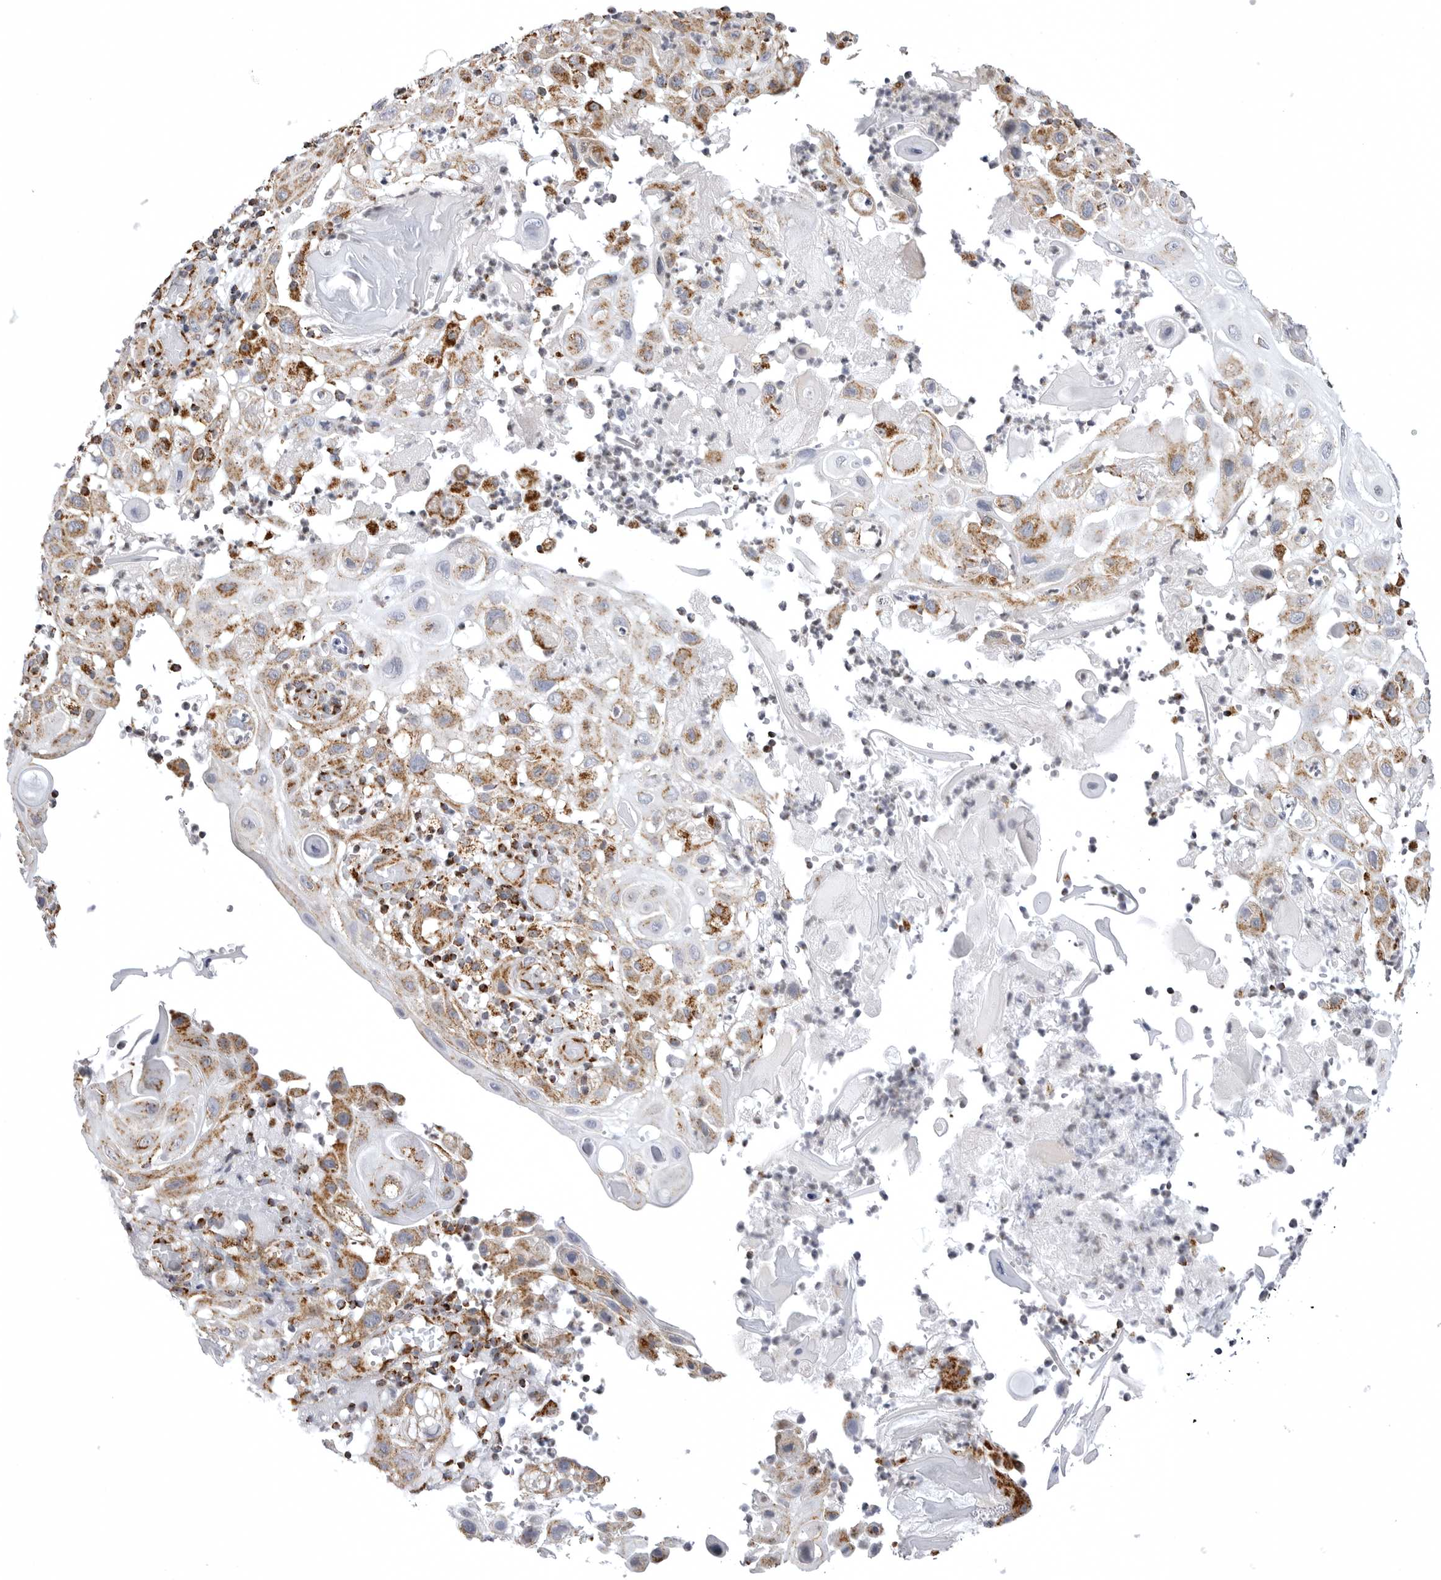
{"staining": {"intensity": "moderate", "quantity": ">75%", "location": "cytoplasmic/membranous"}, "tissue": "skin cancer", "cell_type": "Tumor cells", "image_type": "cancer", "snomed": [{"axis": "morphology", "description": "Normal tissue, NOS"}, {"axis": "morphology", "description": "Squamous cell carcinoma, NOS"}, {"axis": "topography", "description": "Skin"}], "caption": "A brown stain highlights moderate cytoplasmic/membranous expression of a protein in skin squamous cell carcinoma tumor cells. The staining is performed using DAB (3,3'-diaminobenzidine) brown chromogen to label protein expression. The nuclei are counter-stained blue using hematoxylin.", "gene": "TUFM", "patient": {"sex": "female", "age": 96}}